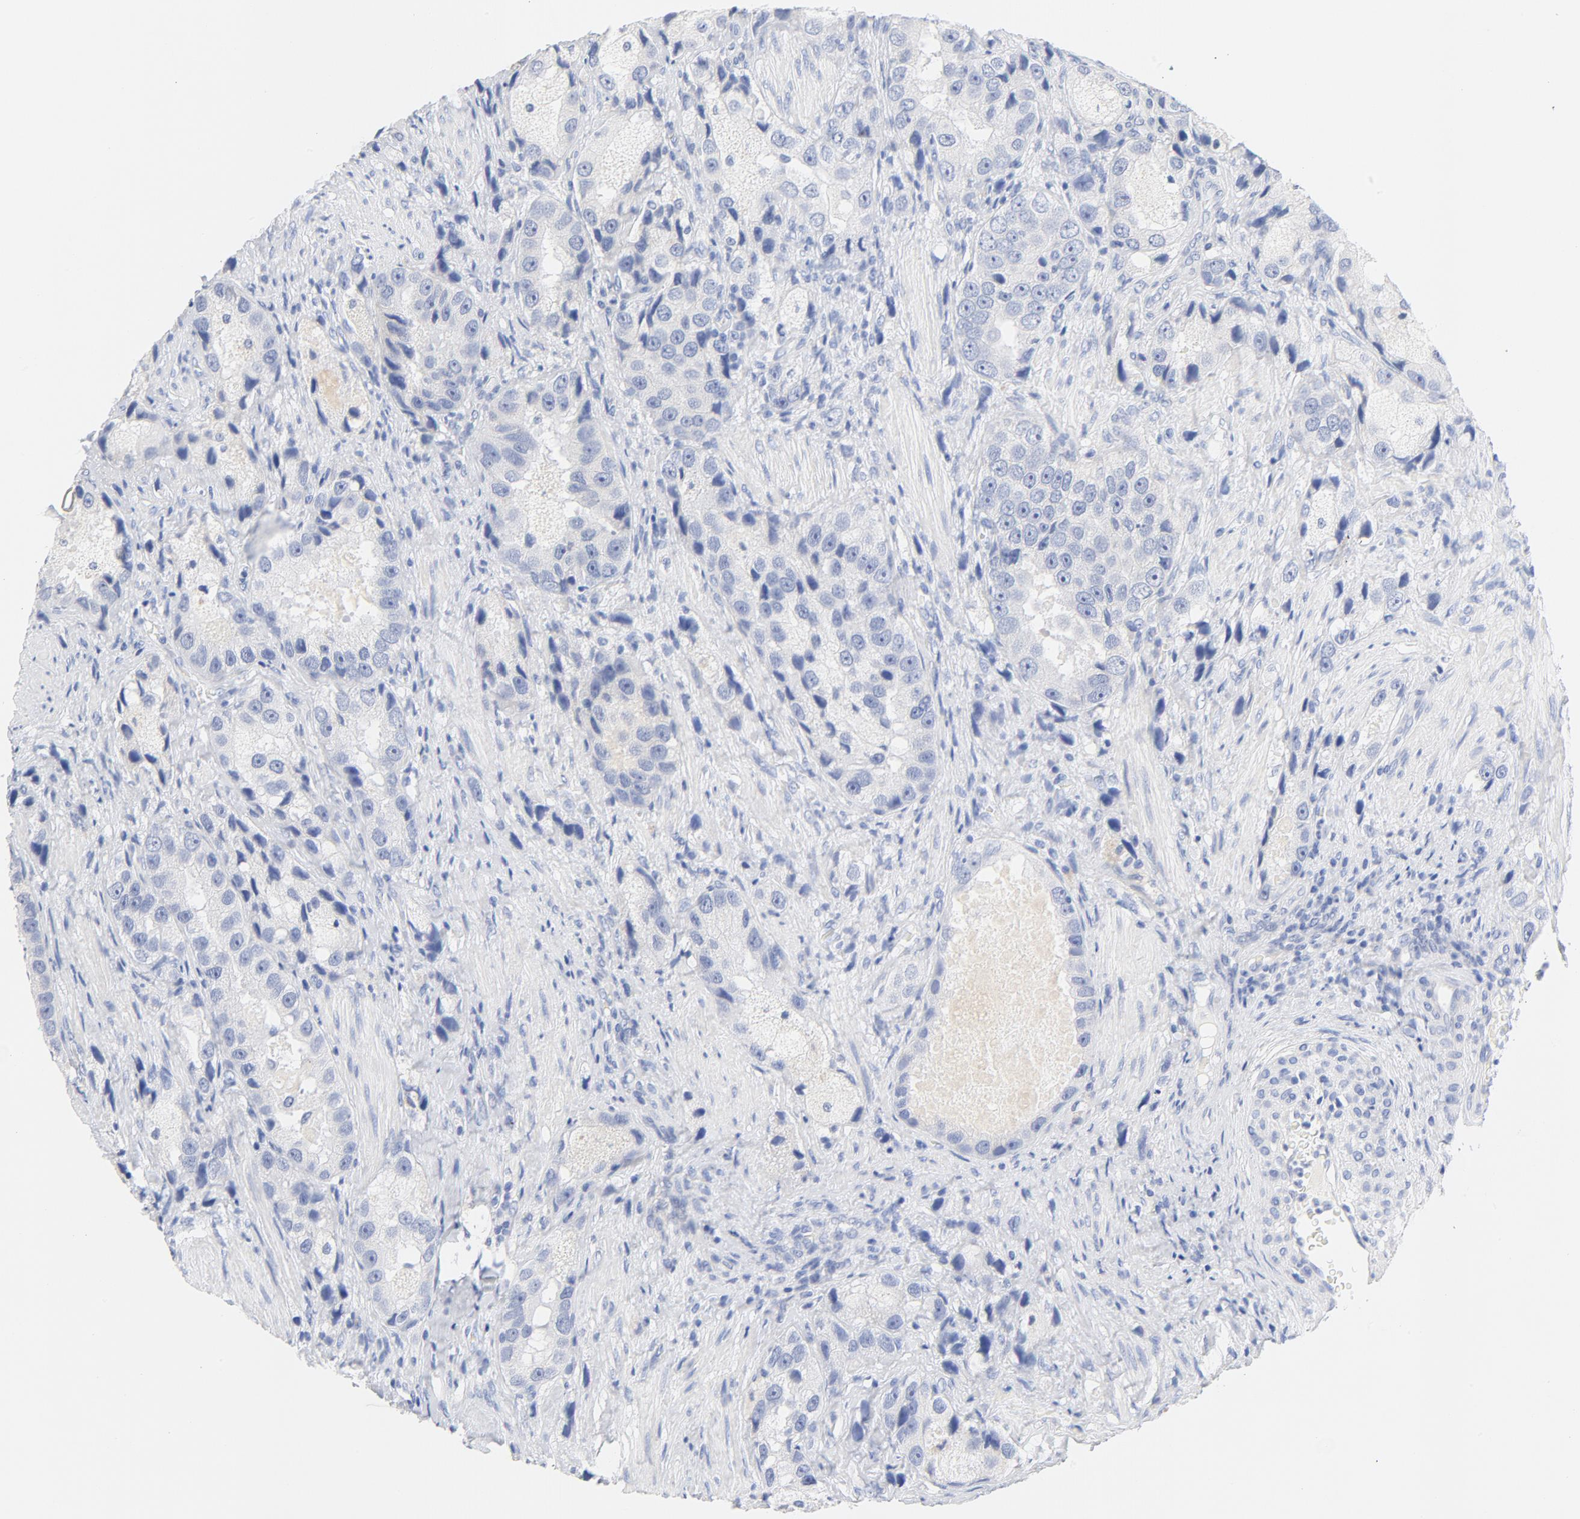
{"staining": {"intensity": "negative", "quantity": "none", "location": "none"}, "tissue": "prostate cancer", "cell_type": "Tumor cells", "image_type": "cancer", "snomed": [{"axis": "morphology", "description": "Adenocarcinoma, High grade"}, {"axis": "topography", "description": "Prostate"}], "caption": "Immunohistochemistry photomicrograph of neoplastic tissue: prostate cancer (high-grade adenocarcinoma) stained with DAB exhibits no significant protein staining in tumor cells.", "gene": "FGFR3", "patient": {"sex": "male", "age": 63}}